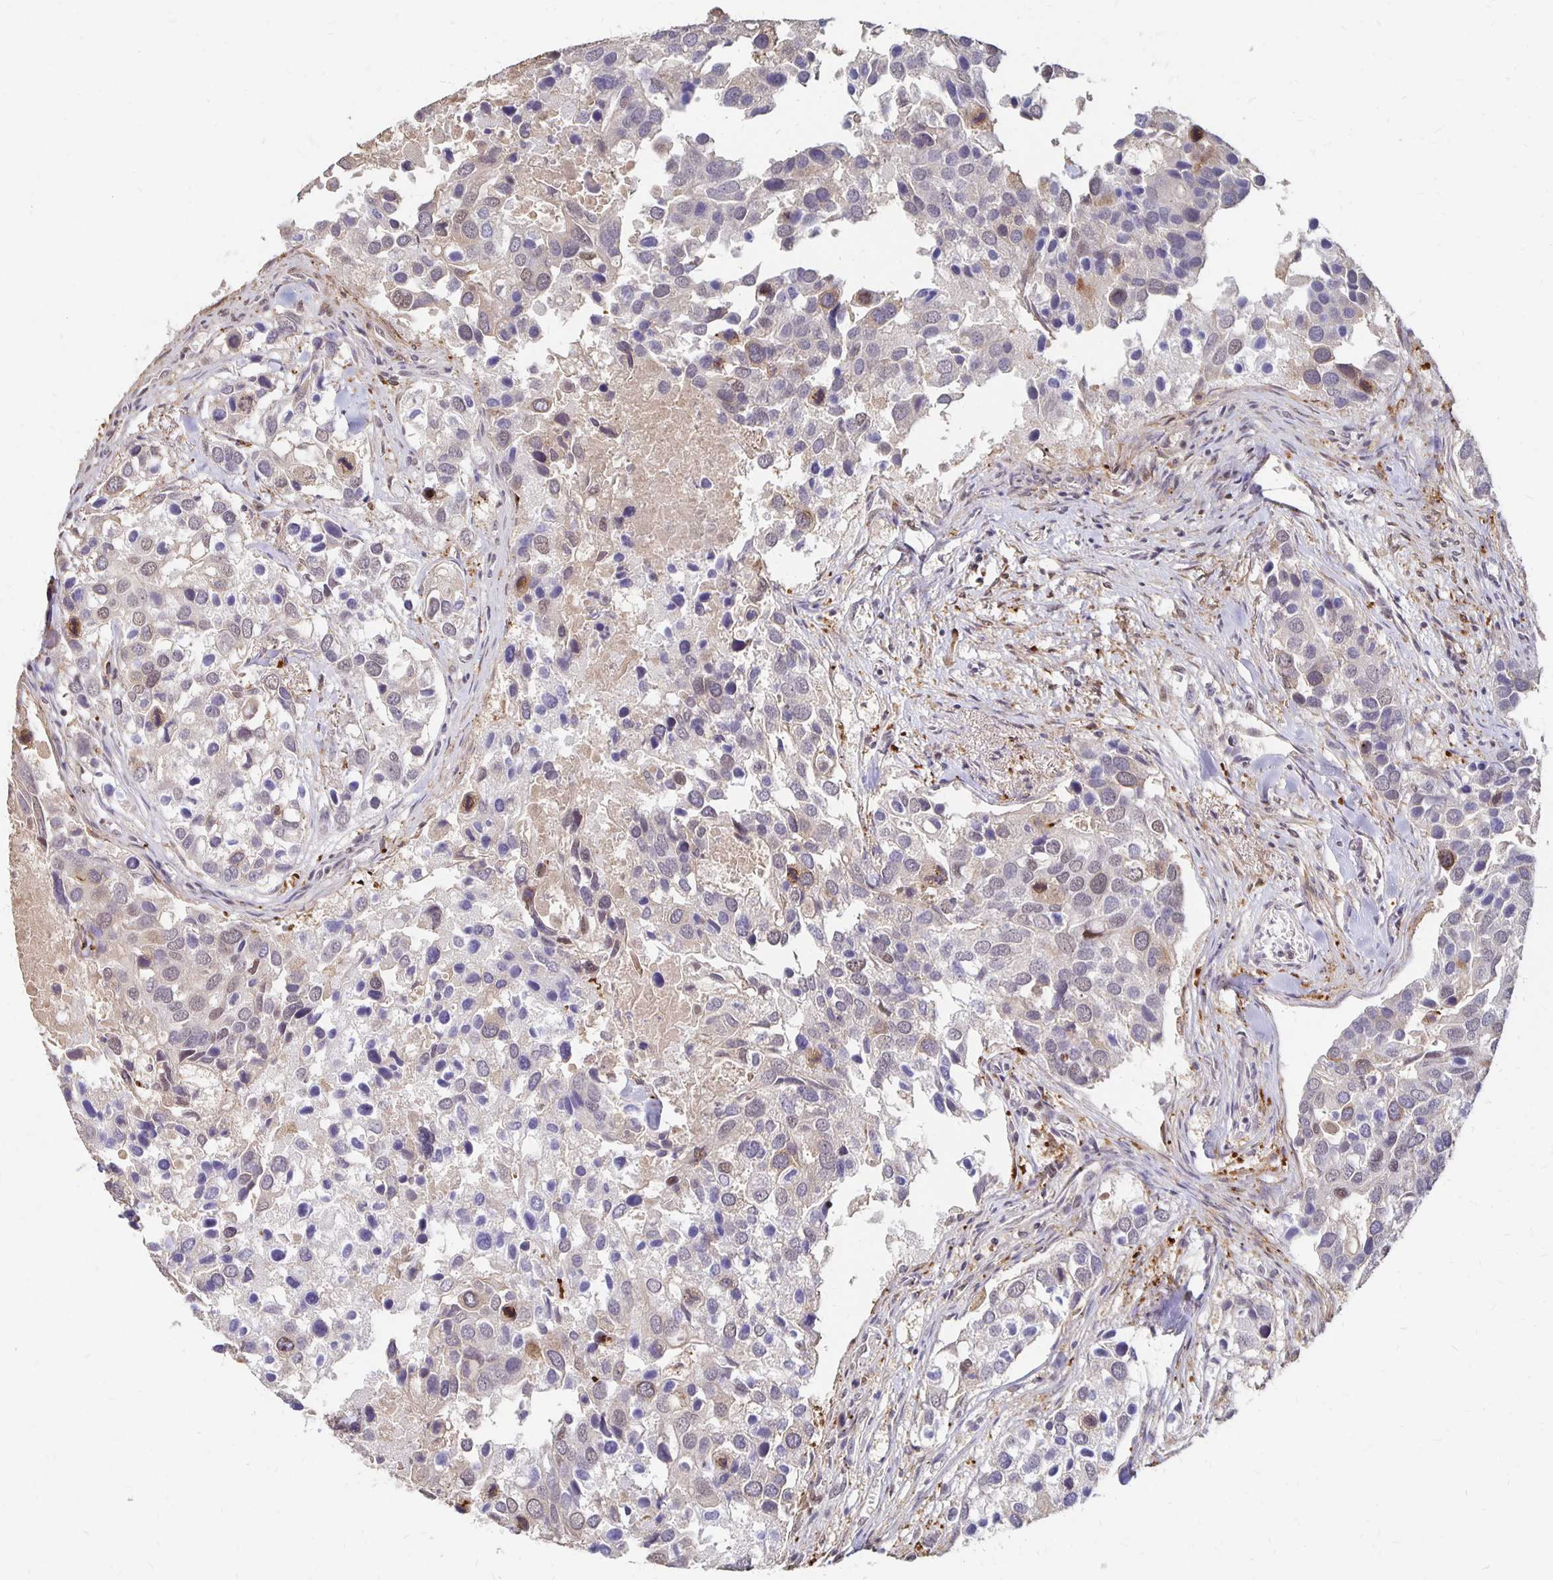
{"staining": {"intensity": "negative", "quantity": "none", "location": "none"}, "tissue": "breast cancer", "cell_type": "Tumor cells", "image_type": "cancer", "snomed": [{"axis": "morphology", "description": "Duct carcinoma"}, {"axis": "topography", "description": "Breast"}], "caption": "Immunohistochemical staining of human breast invasive ductal carcinoma reveals no significant positivity in tumor cells. Brightfield microscopy of immunohistochemistry stained with DAB (brown) and hematoxylin (blue), captured at high magnification.", "gene": "CLASRP", "patient": {"sex": "female", "age": 83}}